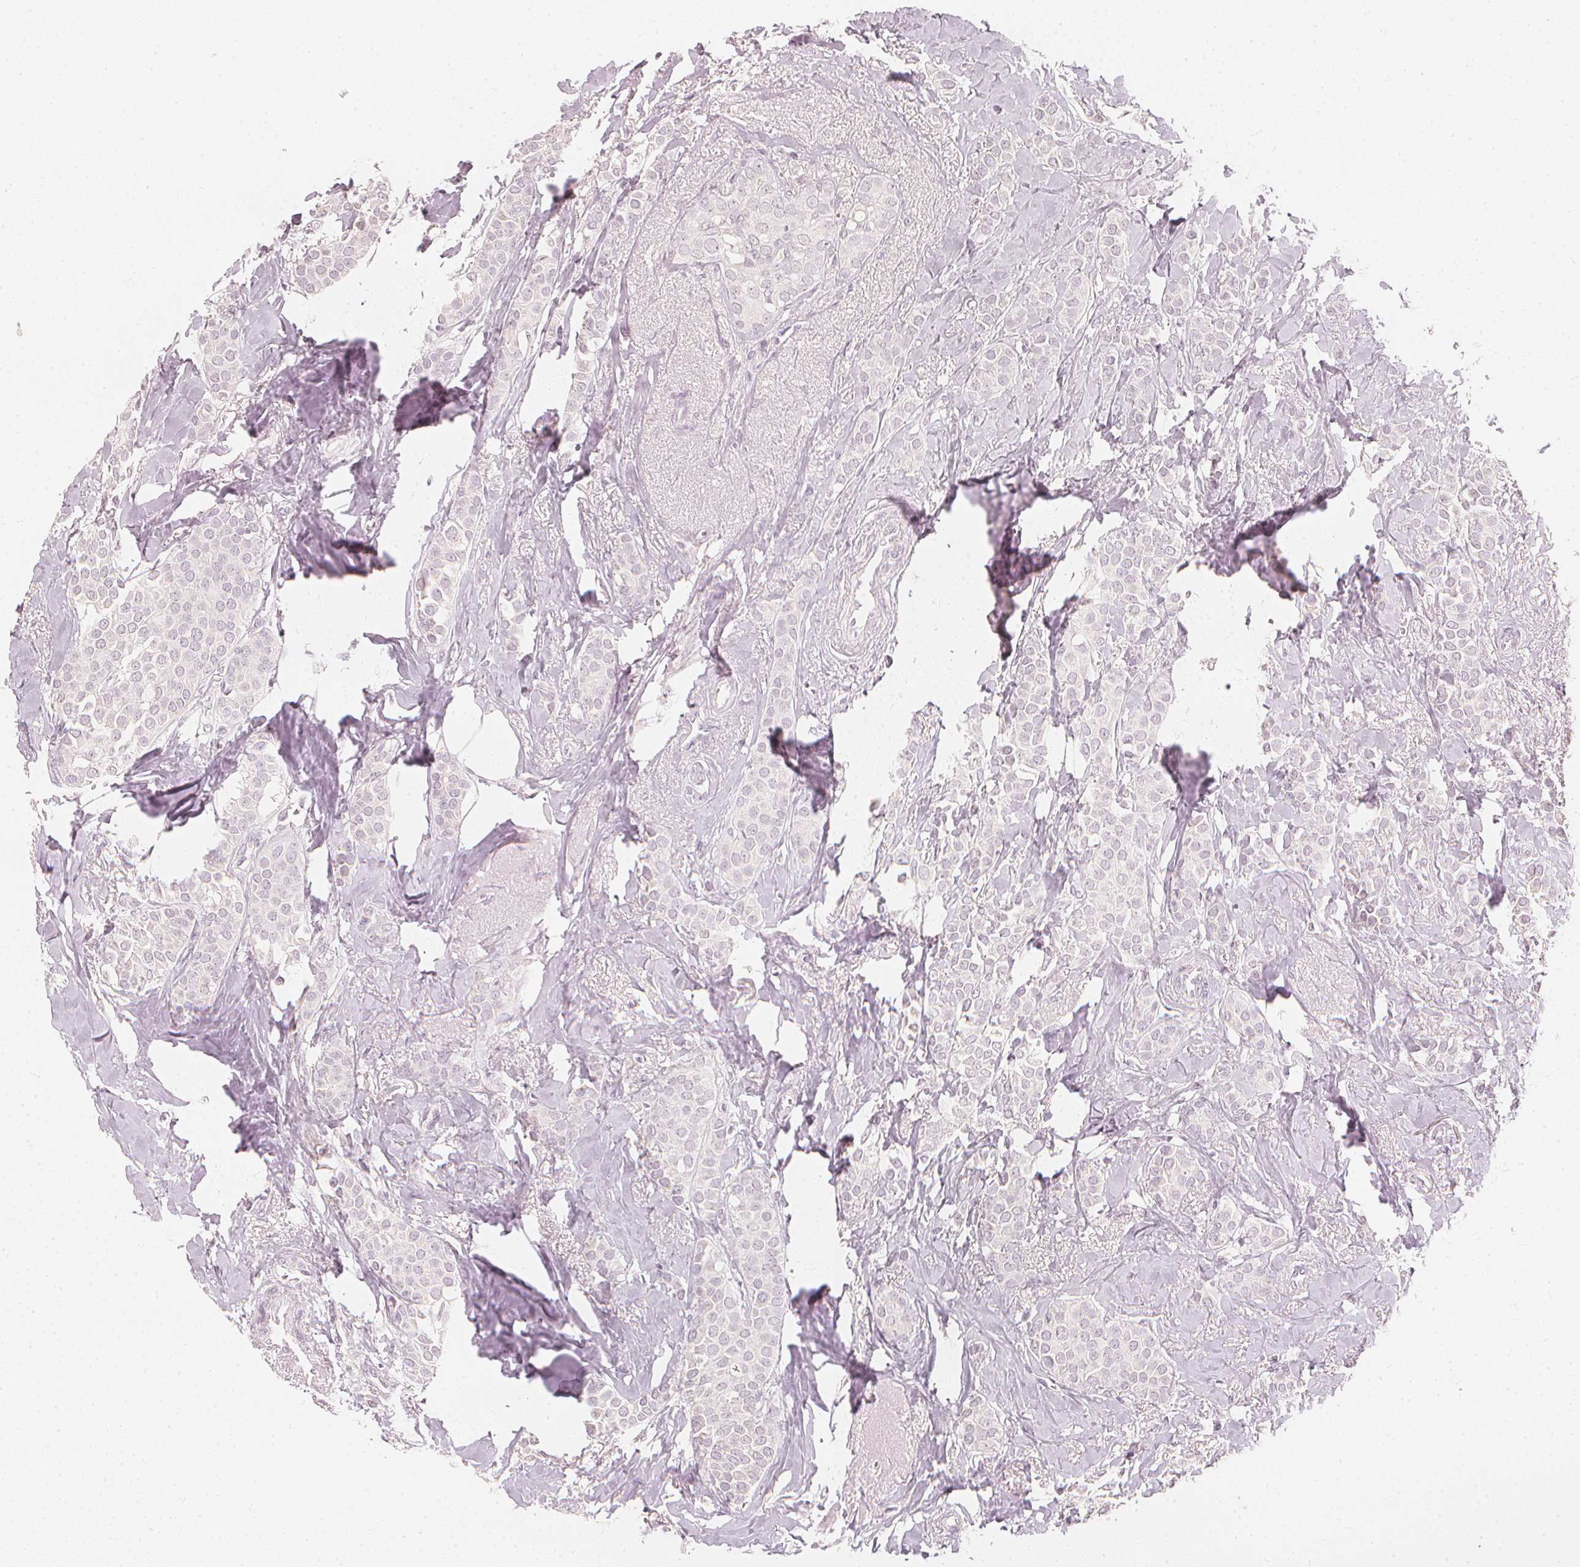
{"staining": {"intensity": "negative", "quantity": "none", "location": "none"}, "tissue": "breast cancer", "cell_type": "Tumor cells", "image_type": "cancer", "snomed": [{"axis": "morphology", "description": "Duct carcinoma"}, {"axis": "topography", "description": "Breast"}], "caption": "High power microscopy photomicrograph of an IHC micrograph of breast cancer, revealing no significant staining in tumor cells. (Stains: DAB immunohistochemistry with hematoxylin counter stain, Microscopy: brightfield microscopy at high magnification).", "gene": "CALB1", "patient": {"sex": "female", "age": 79}}